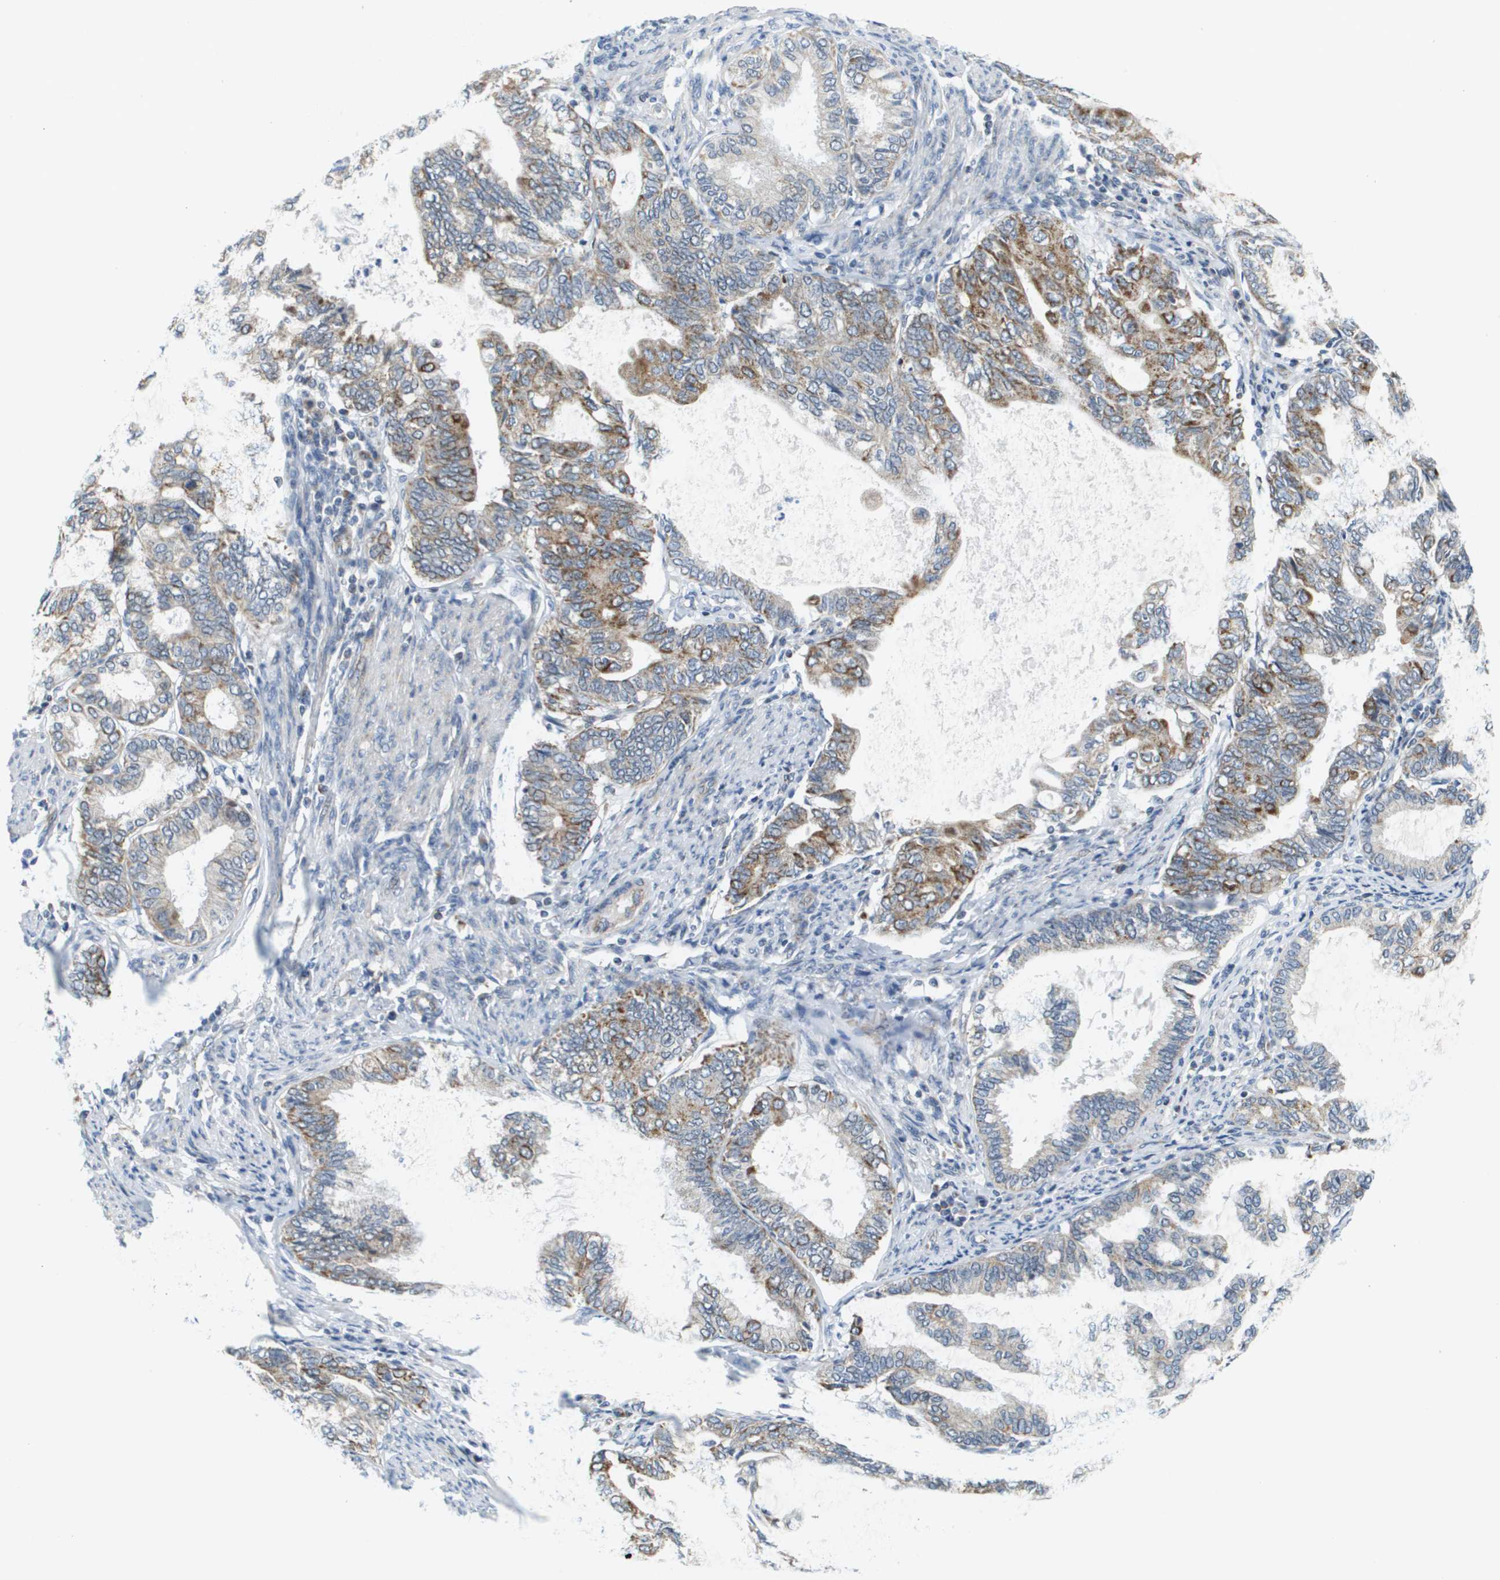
{"staining": {"intensity": "moderate", "quantity": "25%-75%", "location": "cytoplasmic/membranous"}, "tissue": "endometrial cancer", "cell_type": "Tumor cells", "image_type": "cancer", "snomed": [{"axis": "morphology", "description": "Adenocarcinoma, NOS"}, {"axis": "topography", "description": "Endometrium"}], "caption": "Protein positivity by immunohistochemistry shows moderate cytoplasmic/membranous positivity in approximately 25%-75% of tumor cells in adenocarcinoma (endometrial). Nuclei are stained in blue.", "gene": "KRT23", "patient": {"sex": "female", "age": 86}}